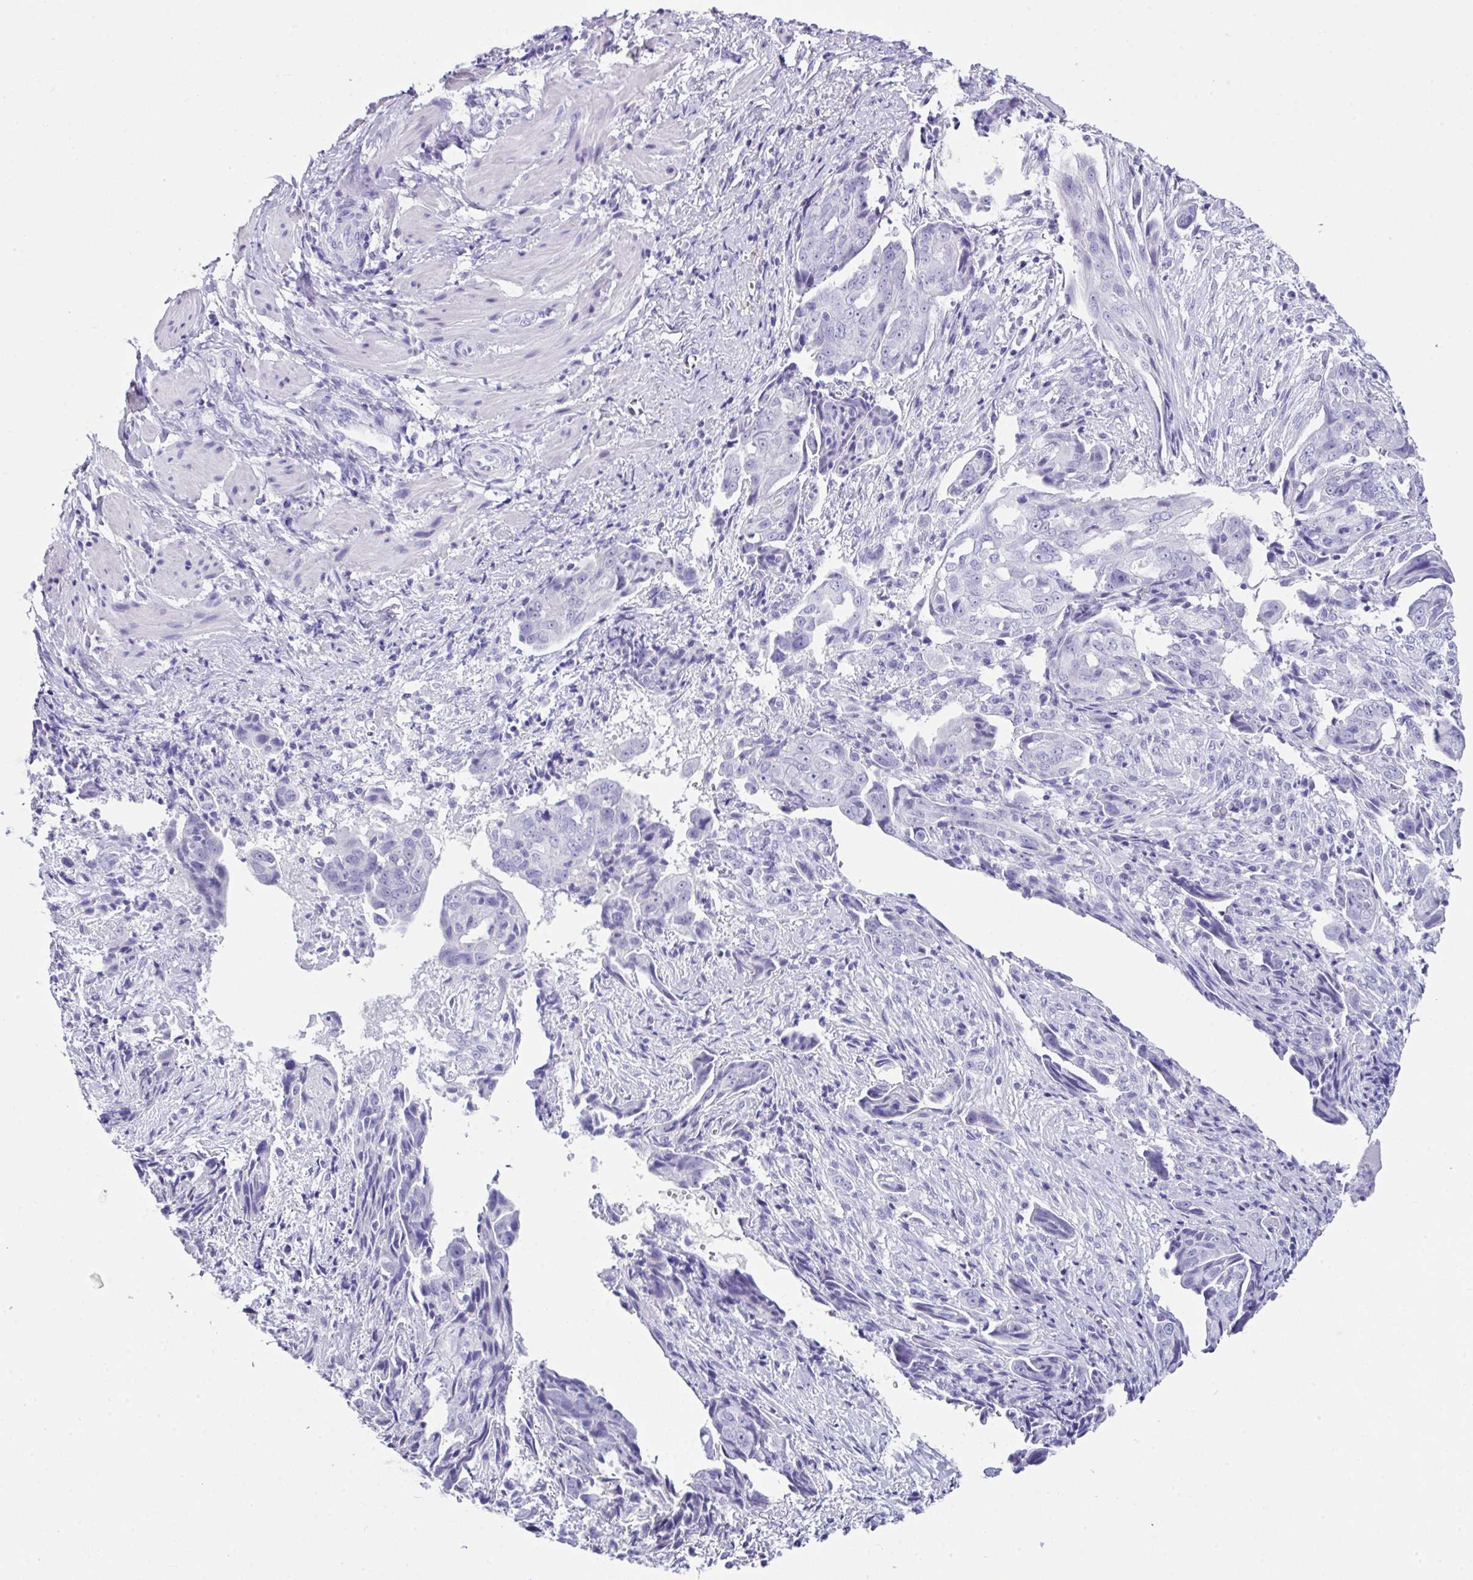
{"staining": {"intensity": "negative", "quantity": "none", "location": "none"}, "tissue": "ovarian cancer", "cell_type": "Tumor cells", "image_type": "cancer", "snomed": [{"axis": "morphology", "description": "Carcinoma, endometroid"}, {"axis": "topography", "description": "Ovary"}], "caption": "Ovarian cancer (endometroid carcinoma) was stained to show a protein in brown. There is no significant positivity in tumor cells. Nuclei are stained in blue.", "gene": "LGALS4", "patient": {"sex": "female", "age": 70}}